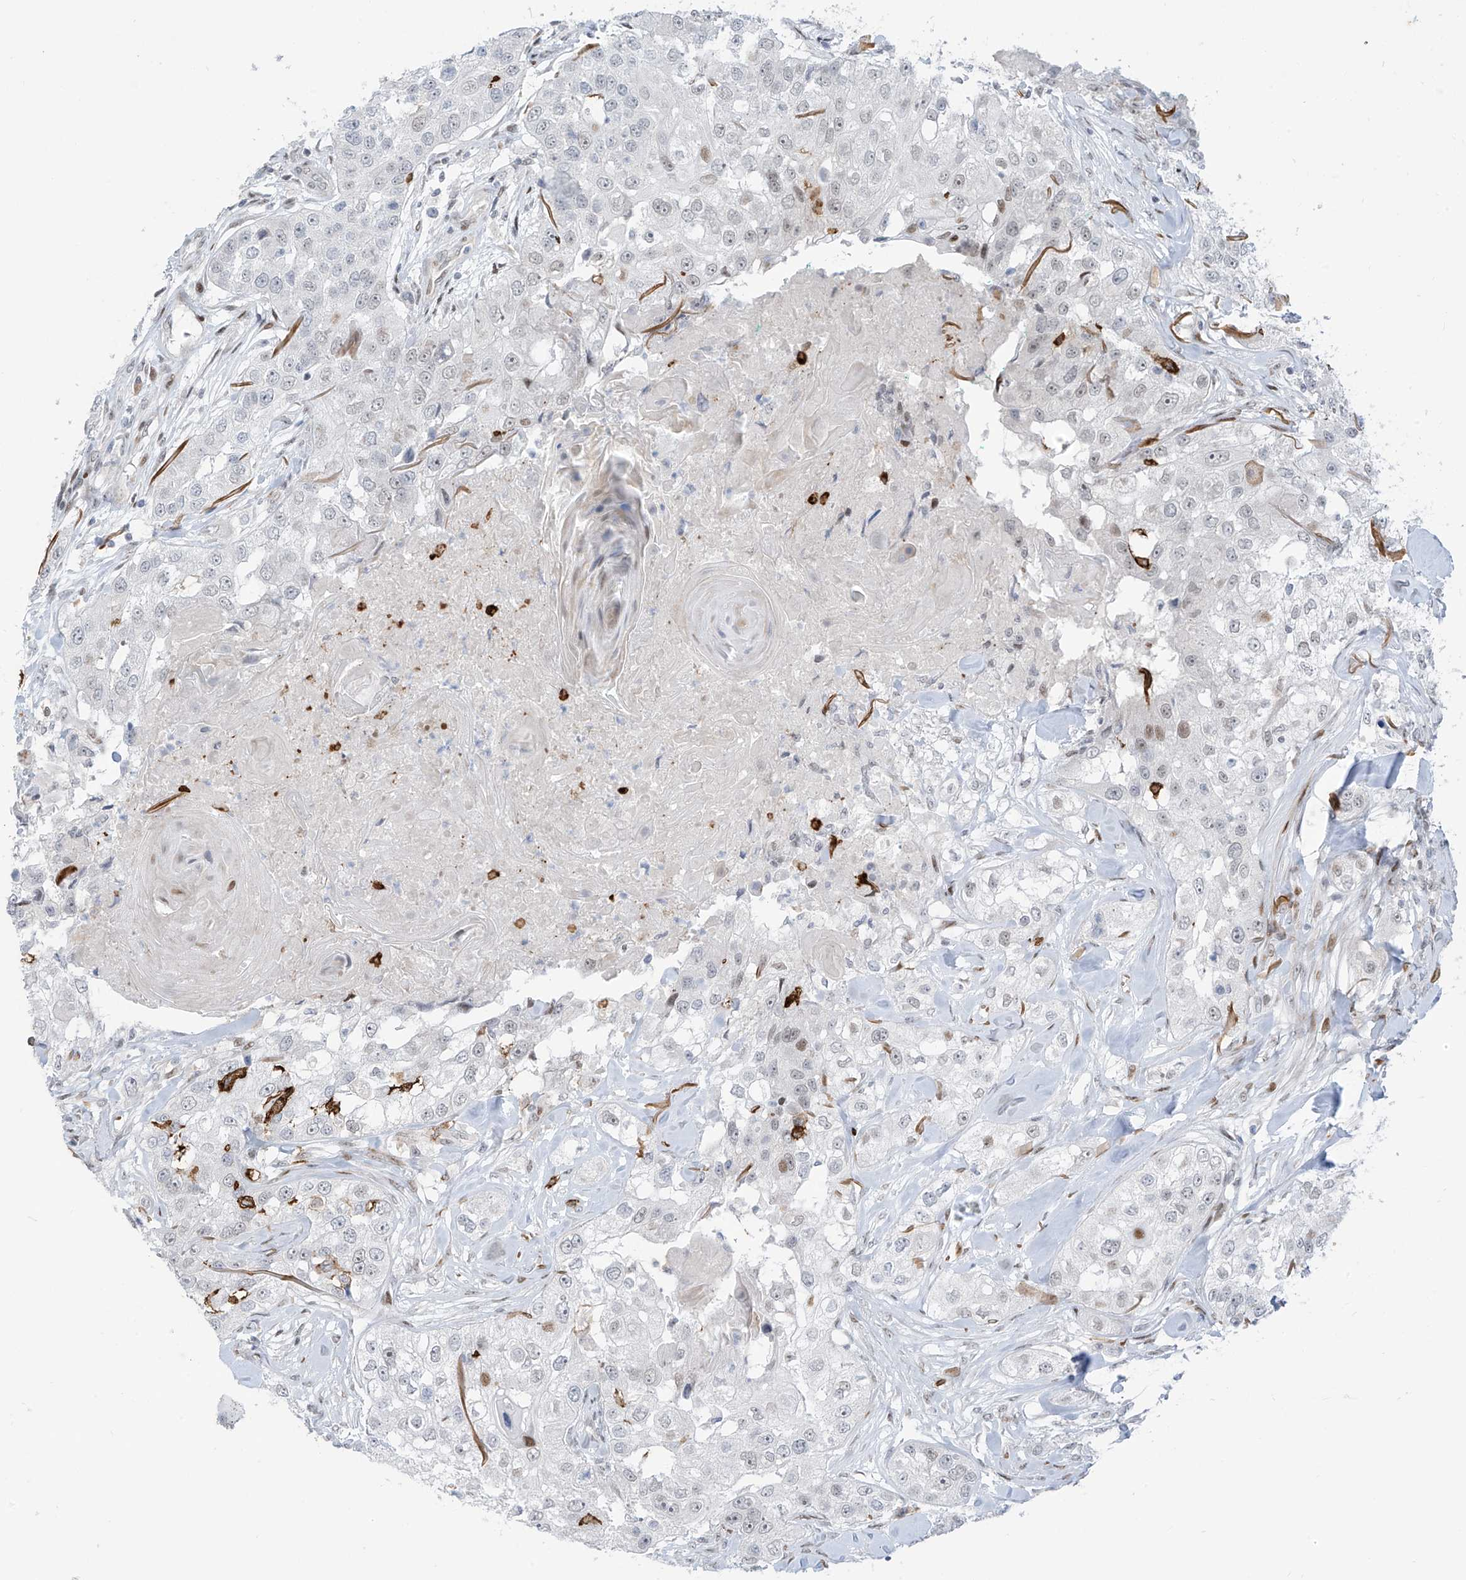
{"staining": {"intensity": "moderate", "quantity": "<25%", "location": "nuclear"}, "tissue": "head and neck cancer", "cell_type": "Tumor cells", "image_type": "cancer", "snomed": [{"axis": "morphology", "description": "Normal tissue, NOS"}, {"axis": "morphology", "description": "Squamous cell carcinoma, NOS"}, {"axis": "topography", "description": "Skeletal muscle"}, {"axis": "topography", "description": "Head-Neck"}], "caption": "IHC (DAB) staining of human head and neck squamous cell carcinoma exhibits moderate nuclear protein positivity in approximately <25% of tumor cells.", "gene": "LIN9", "patient": {"sex": "male", "age": 51}}